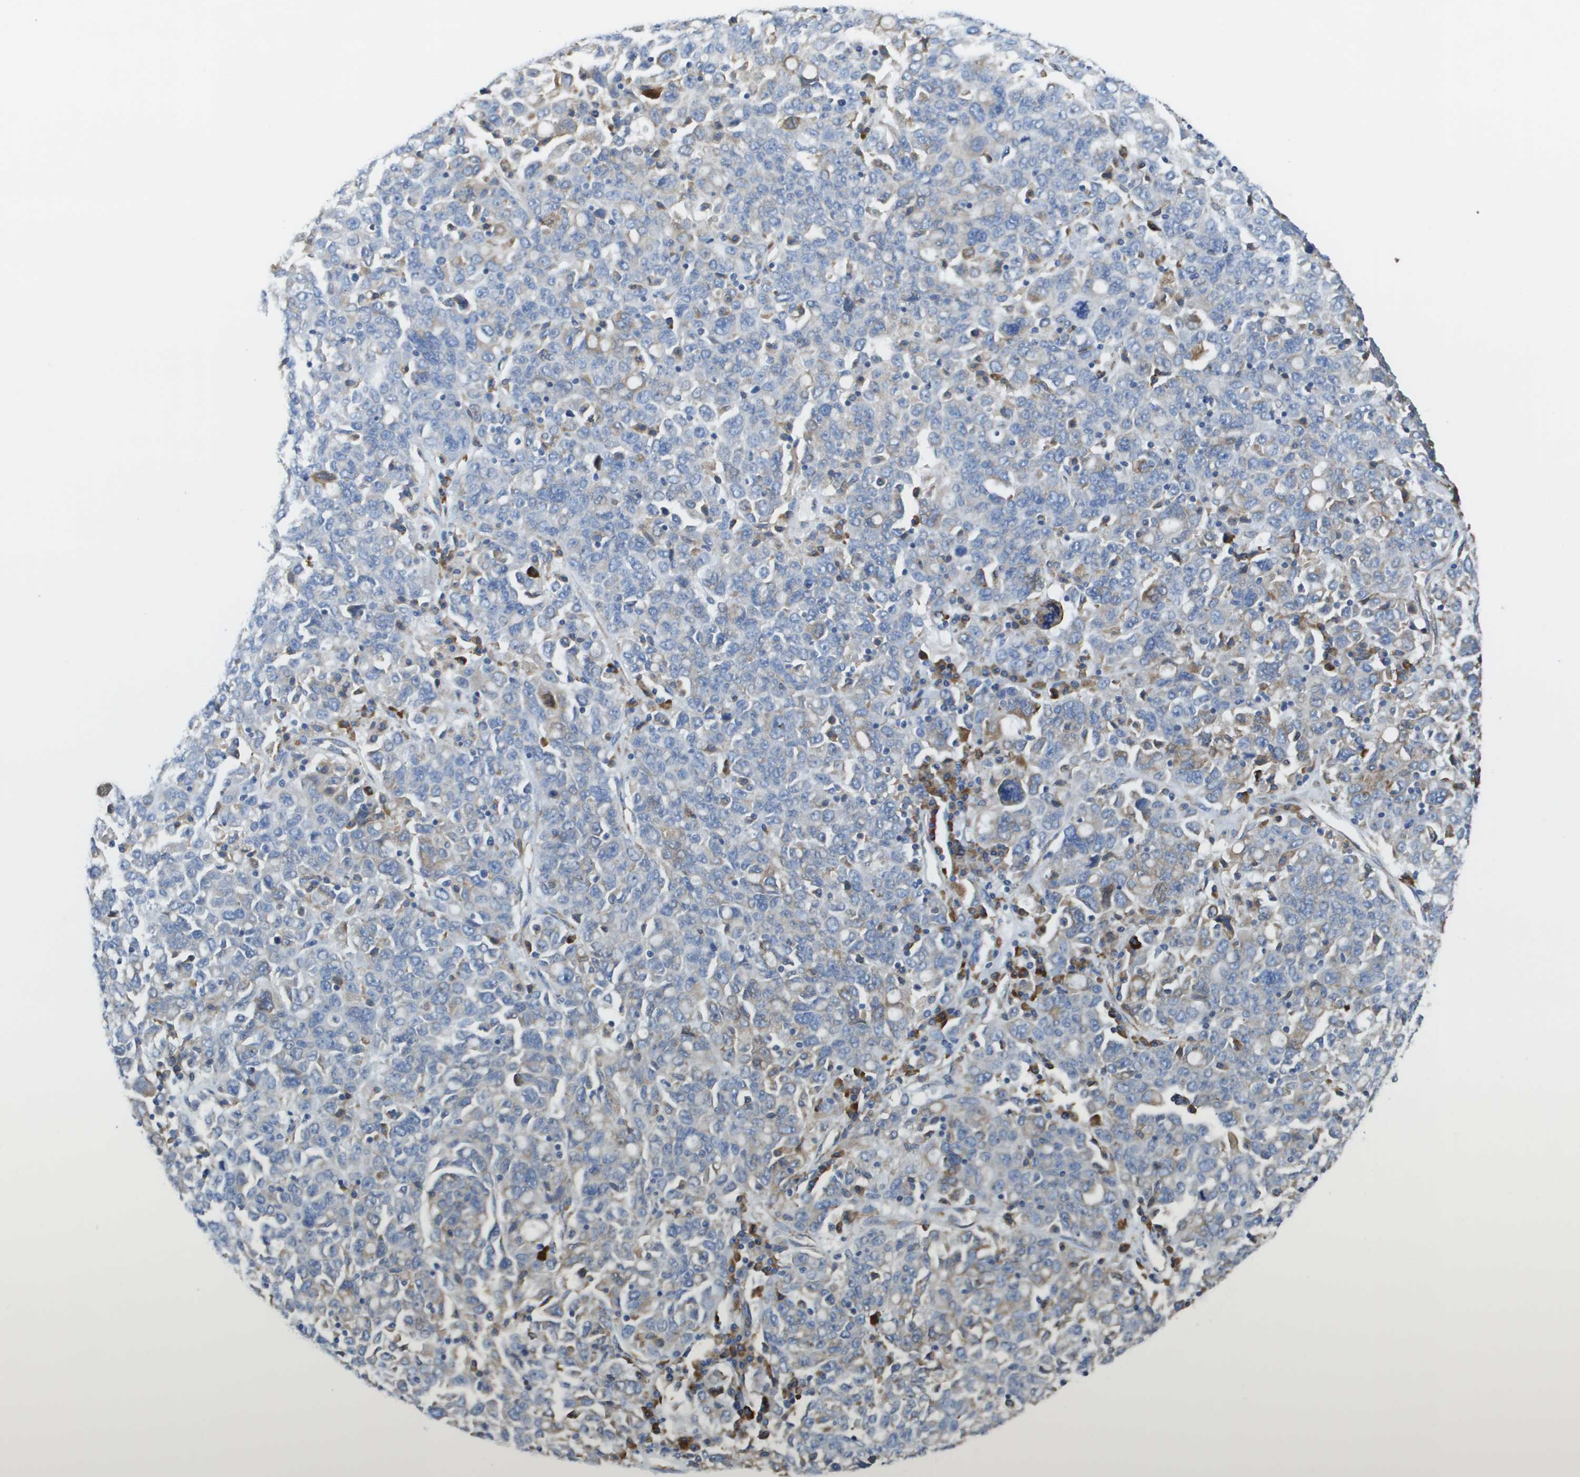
{"staining": {"intensity": "weak", "quantity": "<25%", "location": "cytoplasmic/membranous"}, "tissue": "ovarian cancer", "cell_type": "Tumor cells", "image_type": "cancer", "snomed": [{"axis": "morphology", "description": "Carcinoma, endometroid"}, {"axis": "topography", "description": "Ovary"}], "caption": "Tumor cells show no significant expression in ovarian cancer (endometroid carcinoma). (DAB immunohistochemistry visualized using brightfield microscopy, high magnification).", "gene": "SDR42E1", "patient": {"sex": "female", "age": 62}}